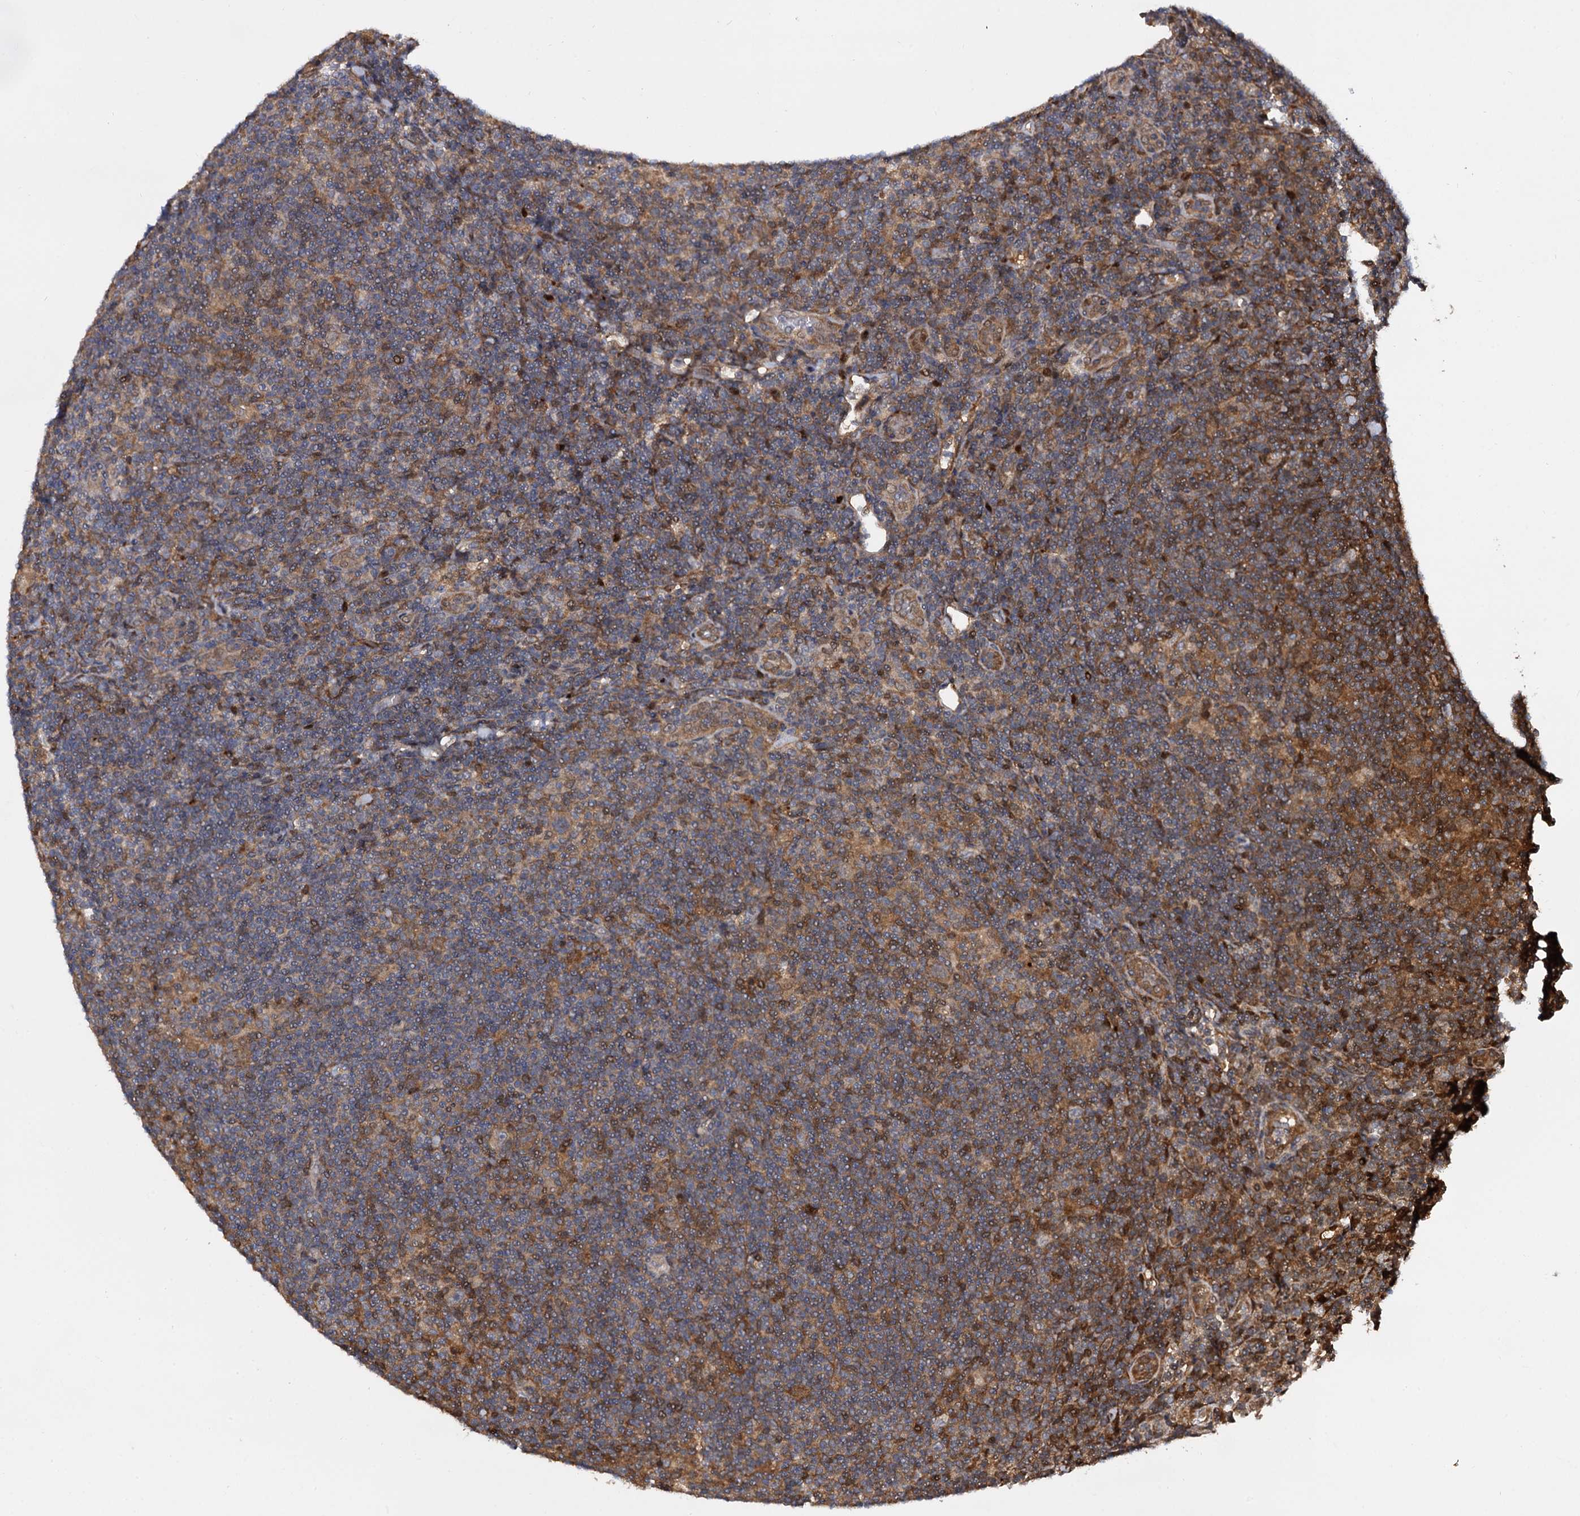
{"staining": {"intensity": "negative", "quantity": "none", "location": "none"}, "tissue": "lymphoma", "cell_type": "Tumor cells", "image_type": "cancer", "snomed": [{"axis": "morphology", "description": "Hodgkin's disease, NOS"}, {"axis": "topography", "description": "Lymph node"}], "caption": "Immunohistochemistry of Hodgkin's disease exhibits no expression in tumor cells. (Stains: DAB IHC with hematoxylin counter stain, Microscopy: brightfield microscopy at high magnification).", "gene": "SELENOP", "patient": {"sex": "female", "age": 57}}